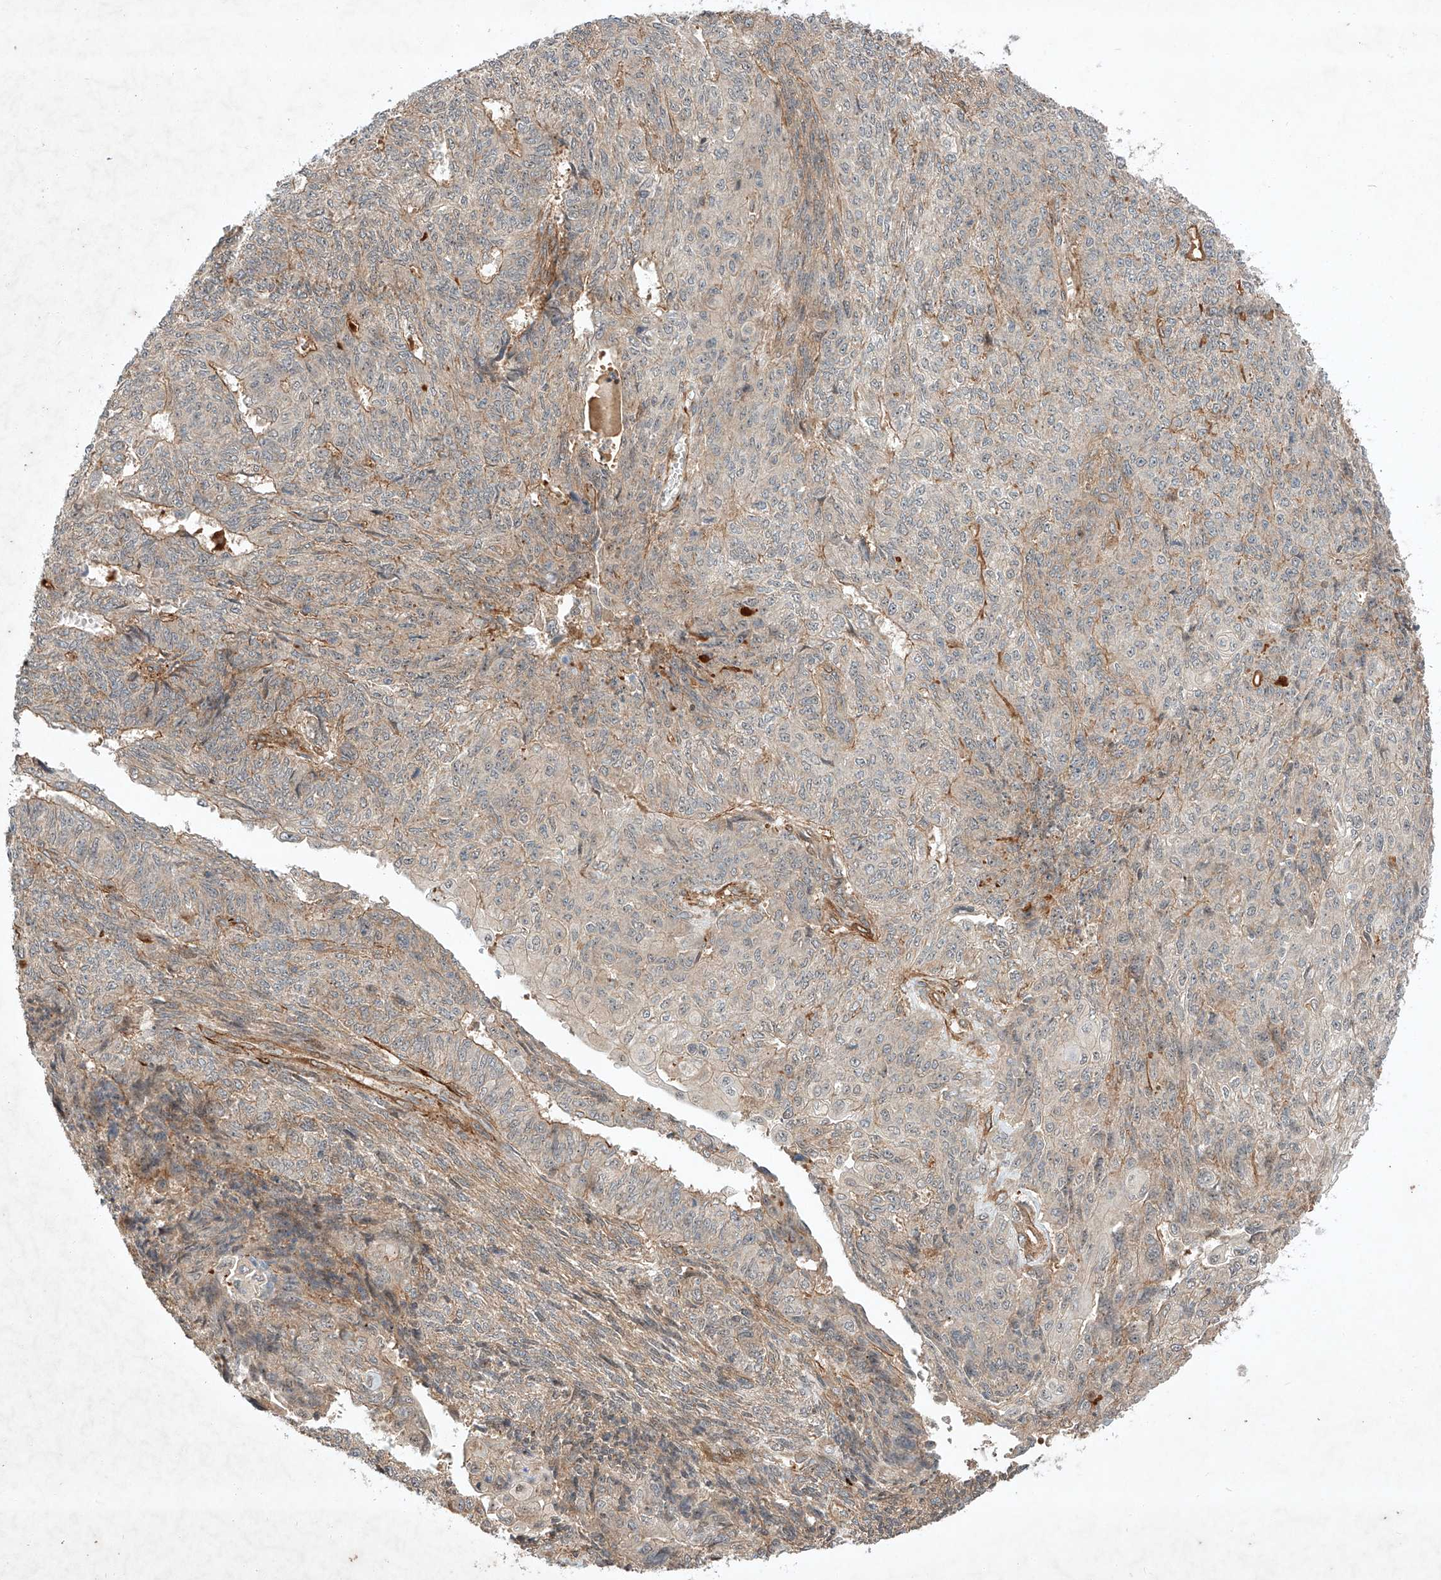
{"staining": {"intensity": "weak", "quantity": "25%-75%", "location": "cytoplasmic/membranous"}, "tissue": "endometrial cancer", "cell_type": "Tumor cells", "image_type": "cancer", "snomed": [{"axis": "morphology", "description": "Adenocarcinoma, NOS"}, {"axis": "topography", "description": "Endometrium"}], "caption": "Immunohistochemistry of human endometrial cancer (adenocarcinoma) demonstrates low levels of weak cytoplasmic/membranous expression in approximately 25%-75% of tumor cells.", "gene": "ARHGAP33", "patient": {"sex": "female", "age": 32}}